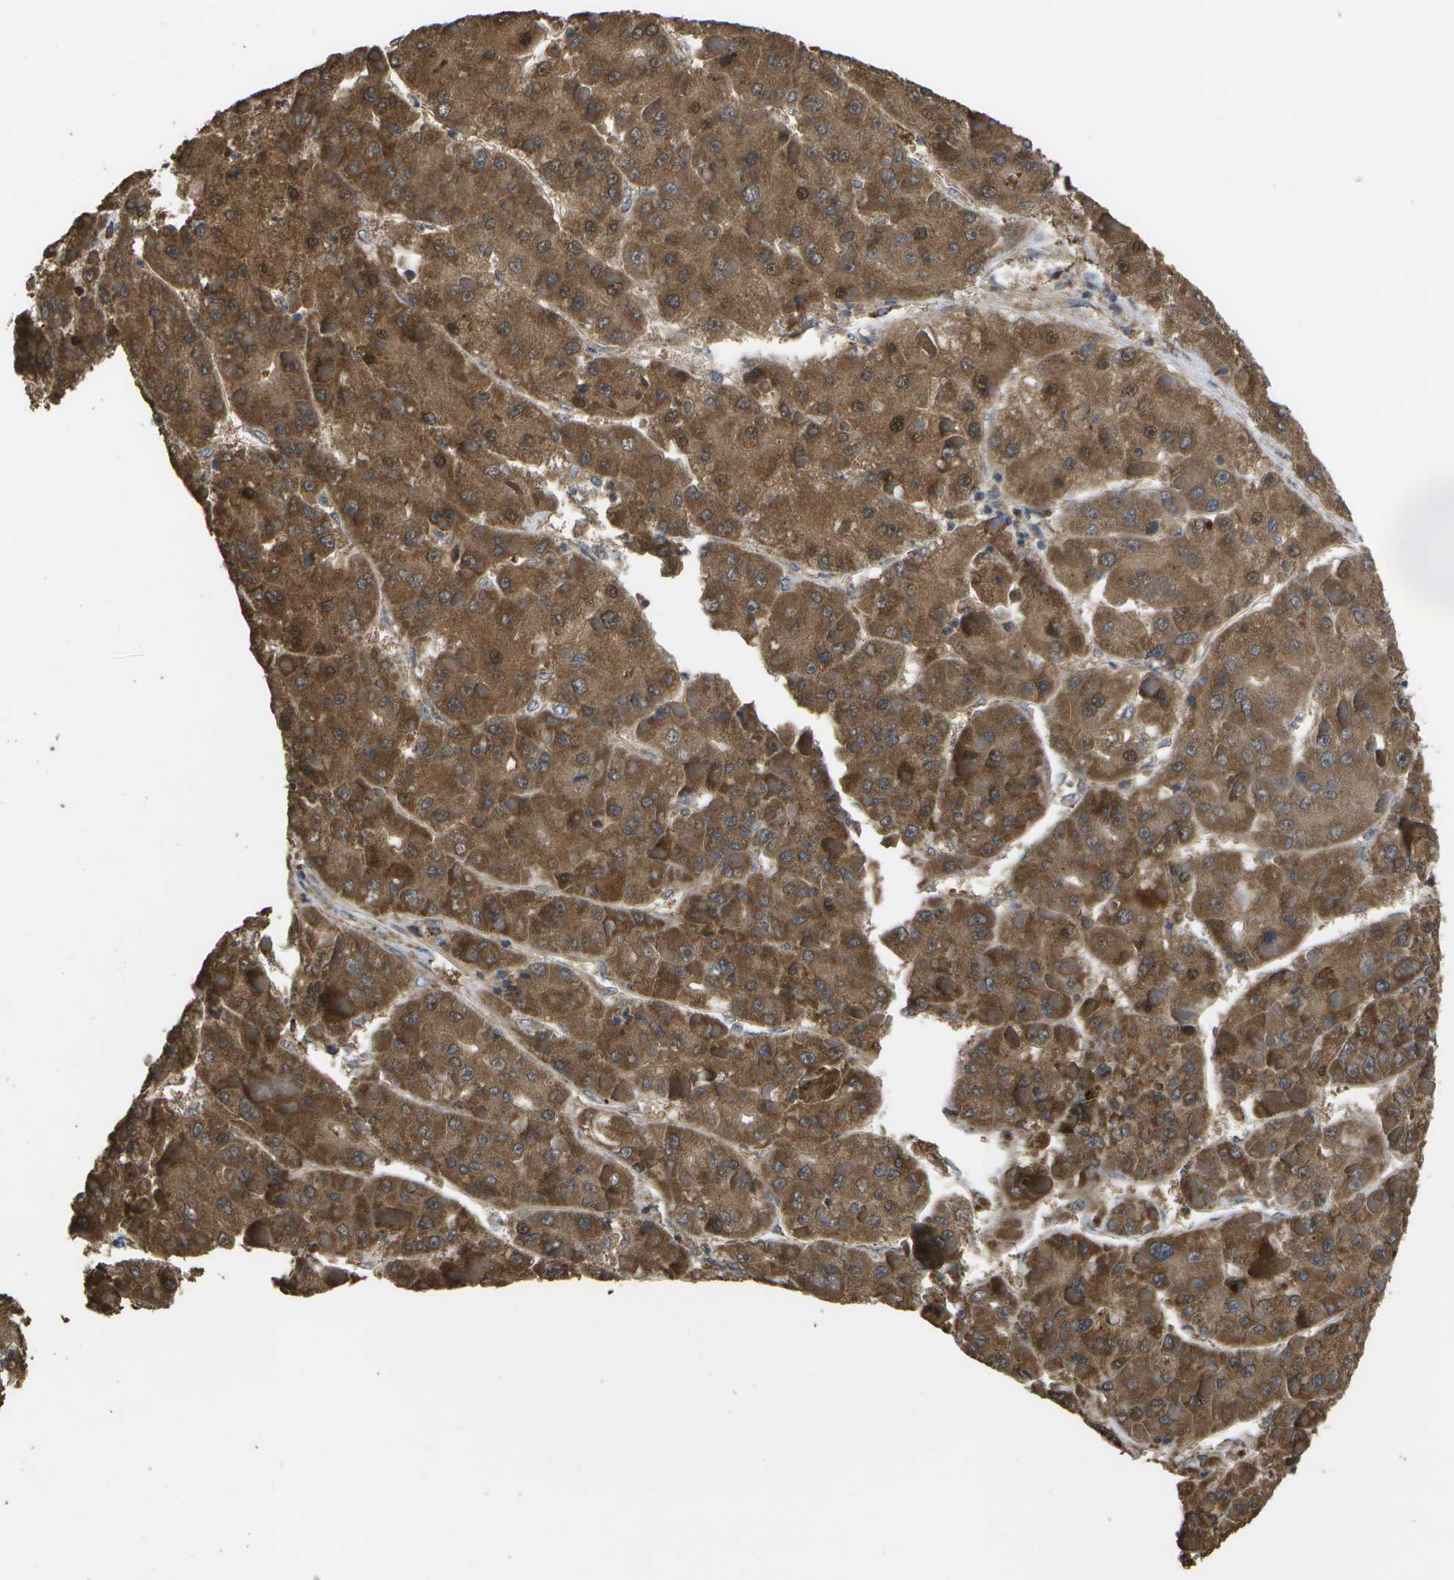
{"staining": {"intensity": "strong", "quantity": ">75%", "location": "cytoplasmic/membranous,nuclear"}, "tissue": "liver cancer", "cell_type": "Tumor cells", "image_type": "cancer", "snomed": [{"axis": "morphology", "description": "Carcinoma, Hepatocellular, NOS"}, {"axis": "topography", "description": "Liver"}], "caption": "A high-resolution image shows immunohistochemistry (IHC) staining of liver hepatocellular carcinoma, which reveals strong cytoplasmic/membranous and nuclear positivity in about >75% of tumor cells. Using DAB (brown) and hematoxylin (blue) stains, captured at high magnification using brightfield microscopy.", "gene": "HADHA", "patient": {"sex": "female", "age": 73}}